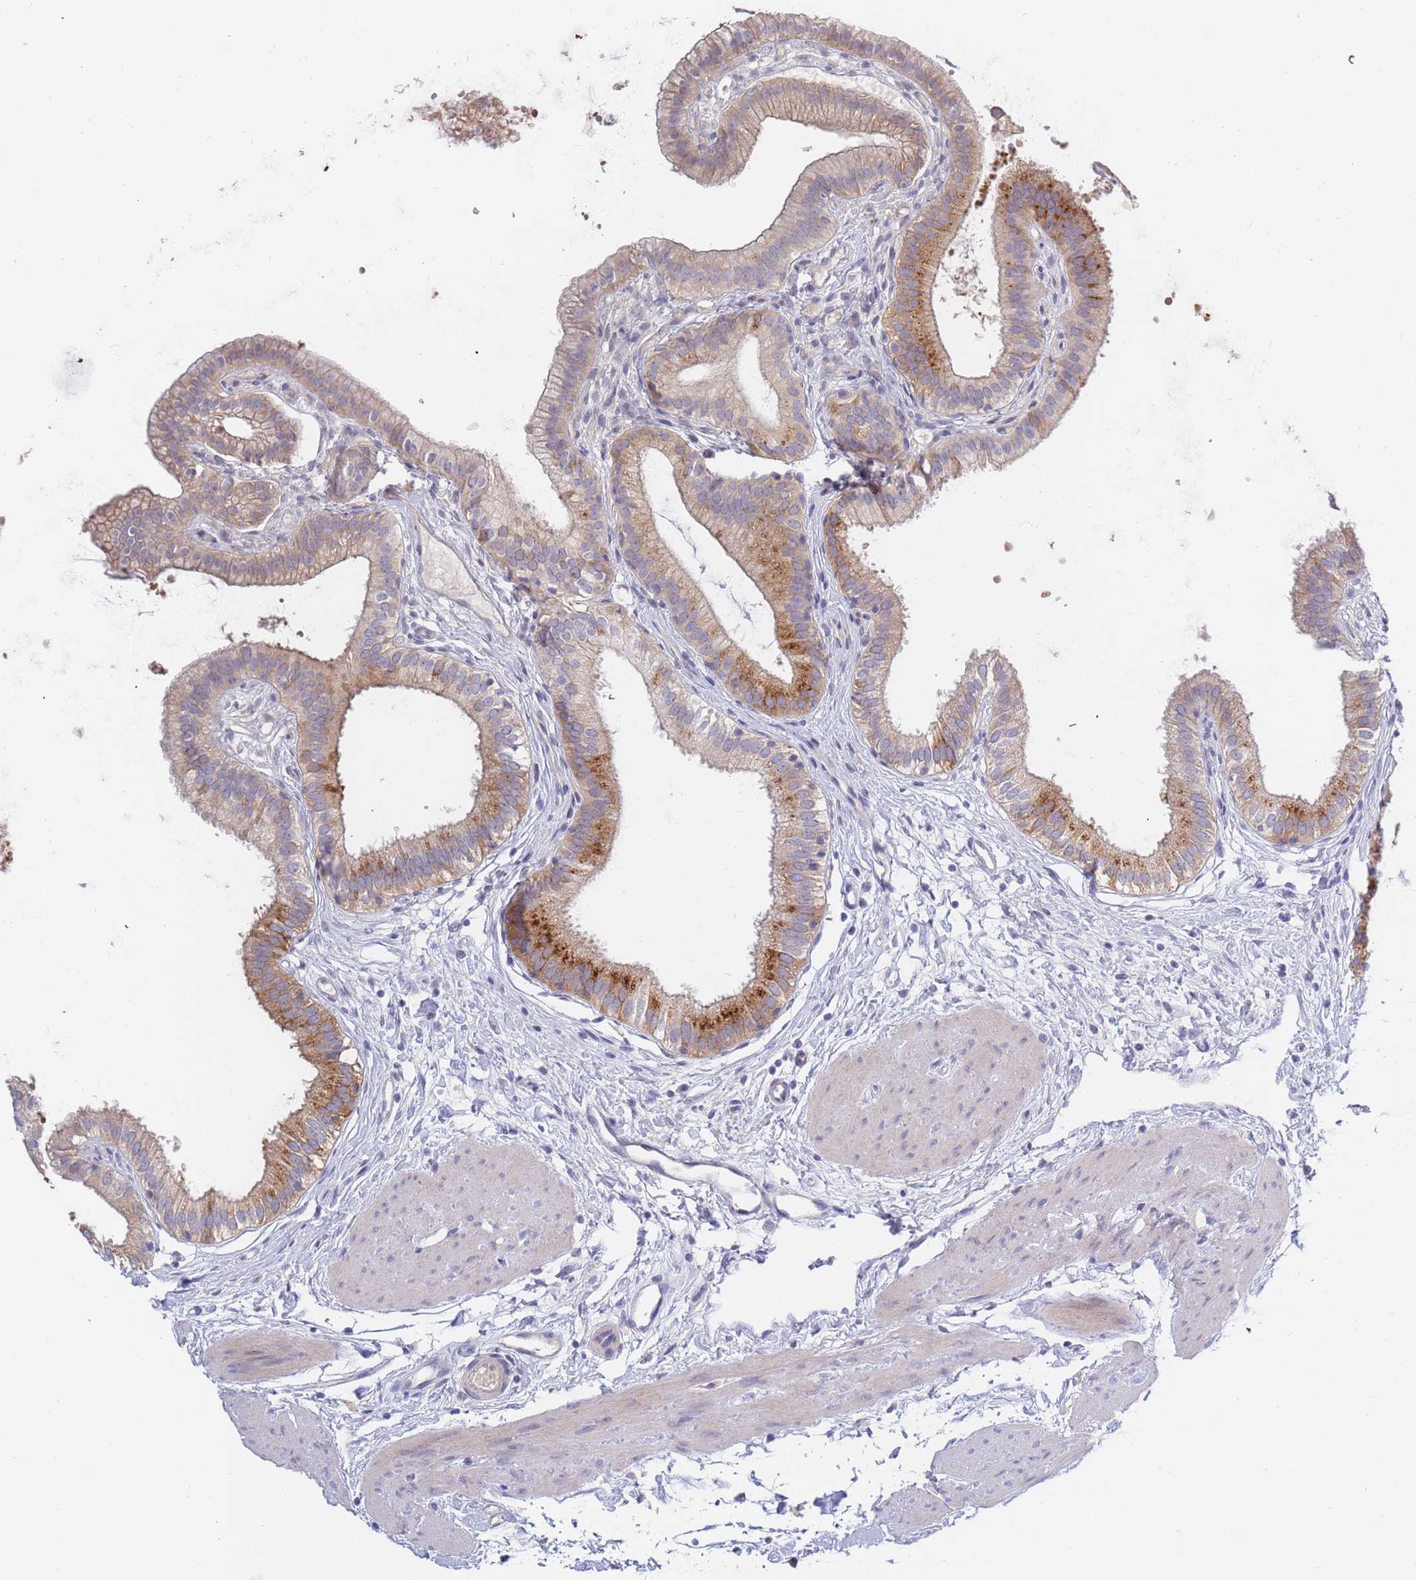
{"staining": {"intensity": "strong", "quantity": "25%-75%", "location": "cytoplasmic/membranous"}, "tissue": "gallbladder", "cell_type": "Glandular cells", "image_type": "normal", "snomed": [{"axis": "morphology", "description": "Normal tissue, NOS"}, {"axis": "topography", "description": "Gallbladder"}], "caption": "Immunohistochemistry (IHC) (DAB) staining of benign human gallbladder shows strong cytoplasmic/membranous protein positivity in approximately 25%-75% of glandular cells. The protein is stained brown, and the nuclei are stained in blue (DAB IHC with brightfield microscopy, high magnification).", "gene": "BORCS5", "patient": {"sex": "female", "age": 54}}